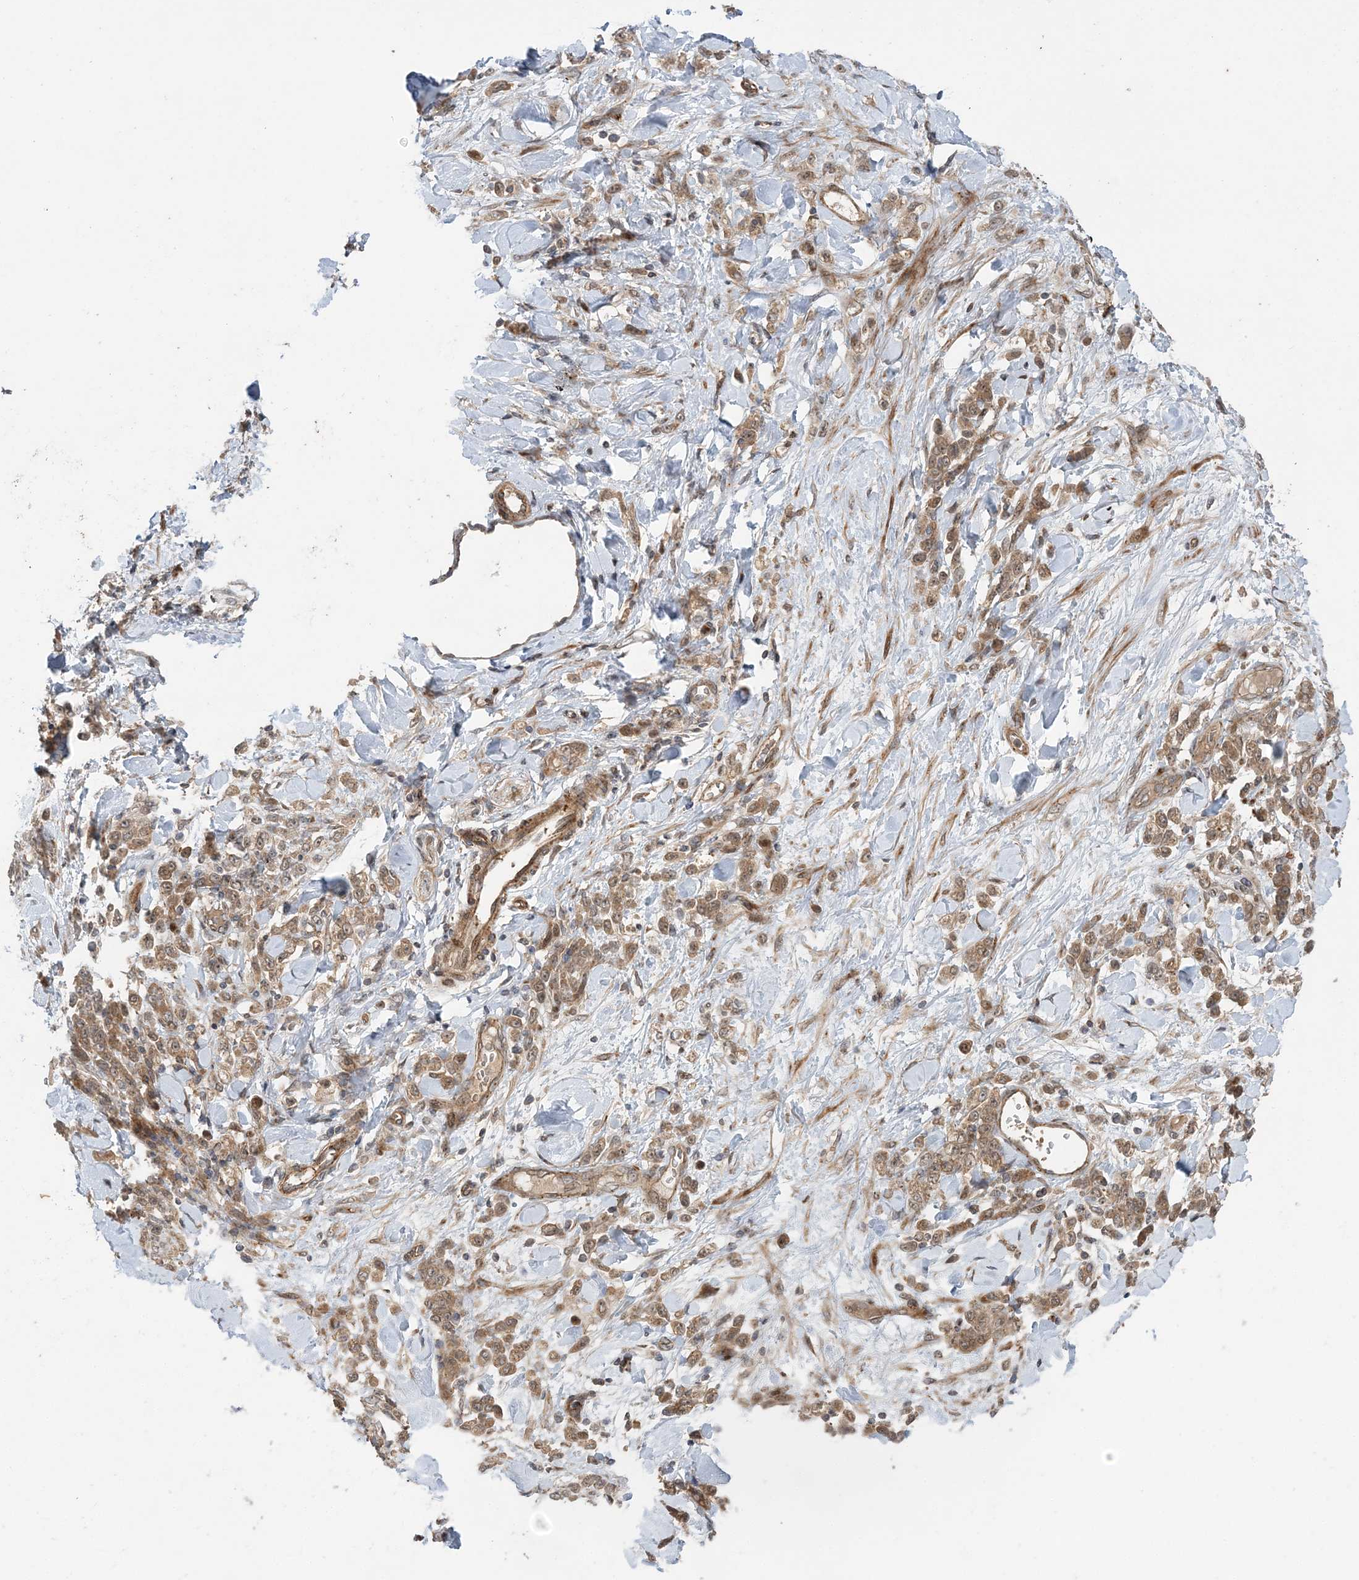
{"staining": {"intensity": "moderate", "quantity": ">75%", "location": "cytoplasmic/membranous"}, "tissue": "stomach cancer", "cell_type": "Tumor cells", "image_type": "cancer", "snomed": [{"axis": "morphology", "description": "Normal tissue, NOS"}, {"axis": "morphology", "description": "Adenocarcinoma, NOS"}, {"axis": "topography", "description": "Stomach"}], "caption": "Immunohistochemical staining of human stomach cancer exhibits medium levels of moderate cytoplasmic/membranous positivity in about >75% of tumor cells. (brown staining indicates protein expression, while blue staining denotes nuclei).", "gene": "UBTD2", "patient": {"sex": "male", "age": 82}}